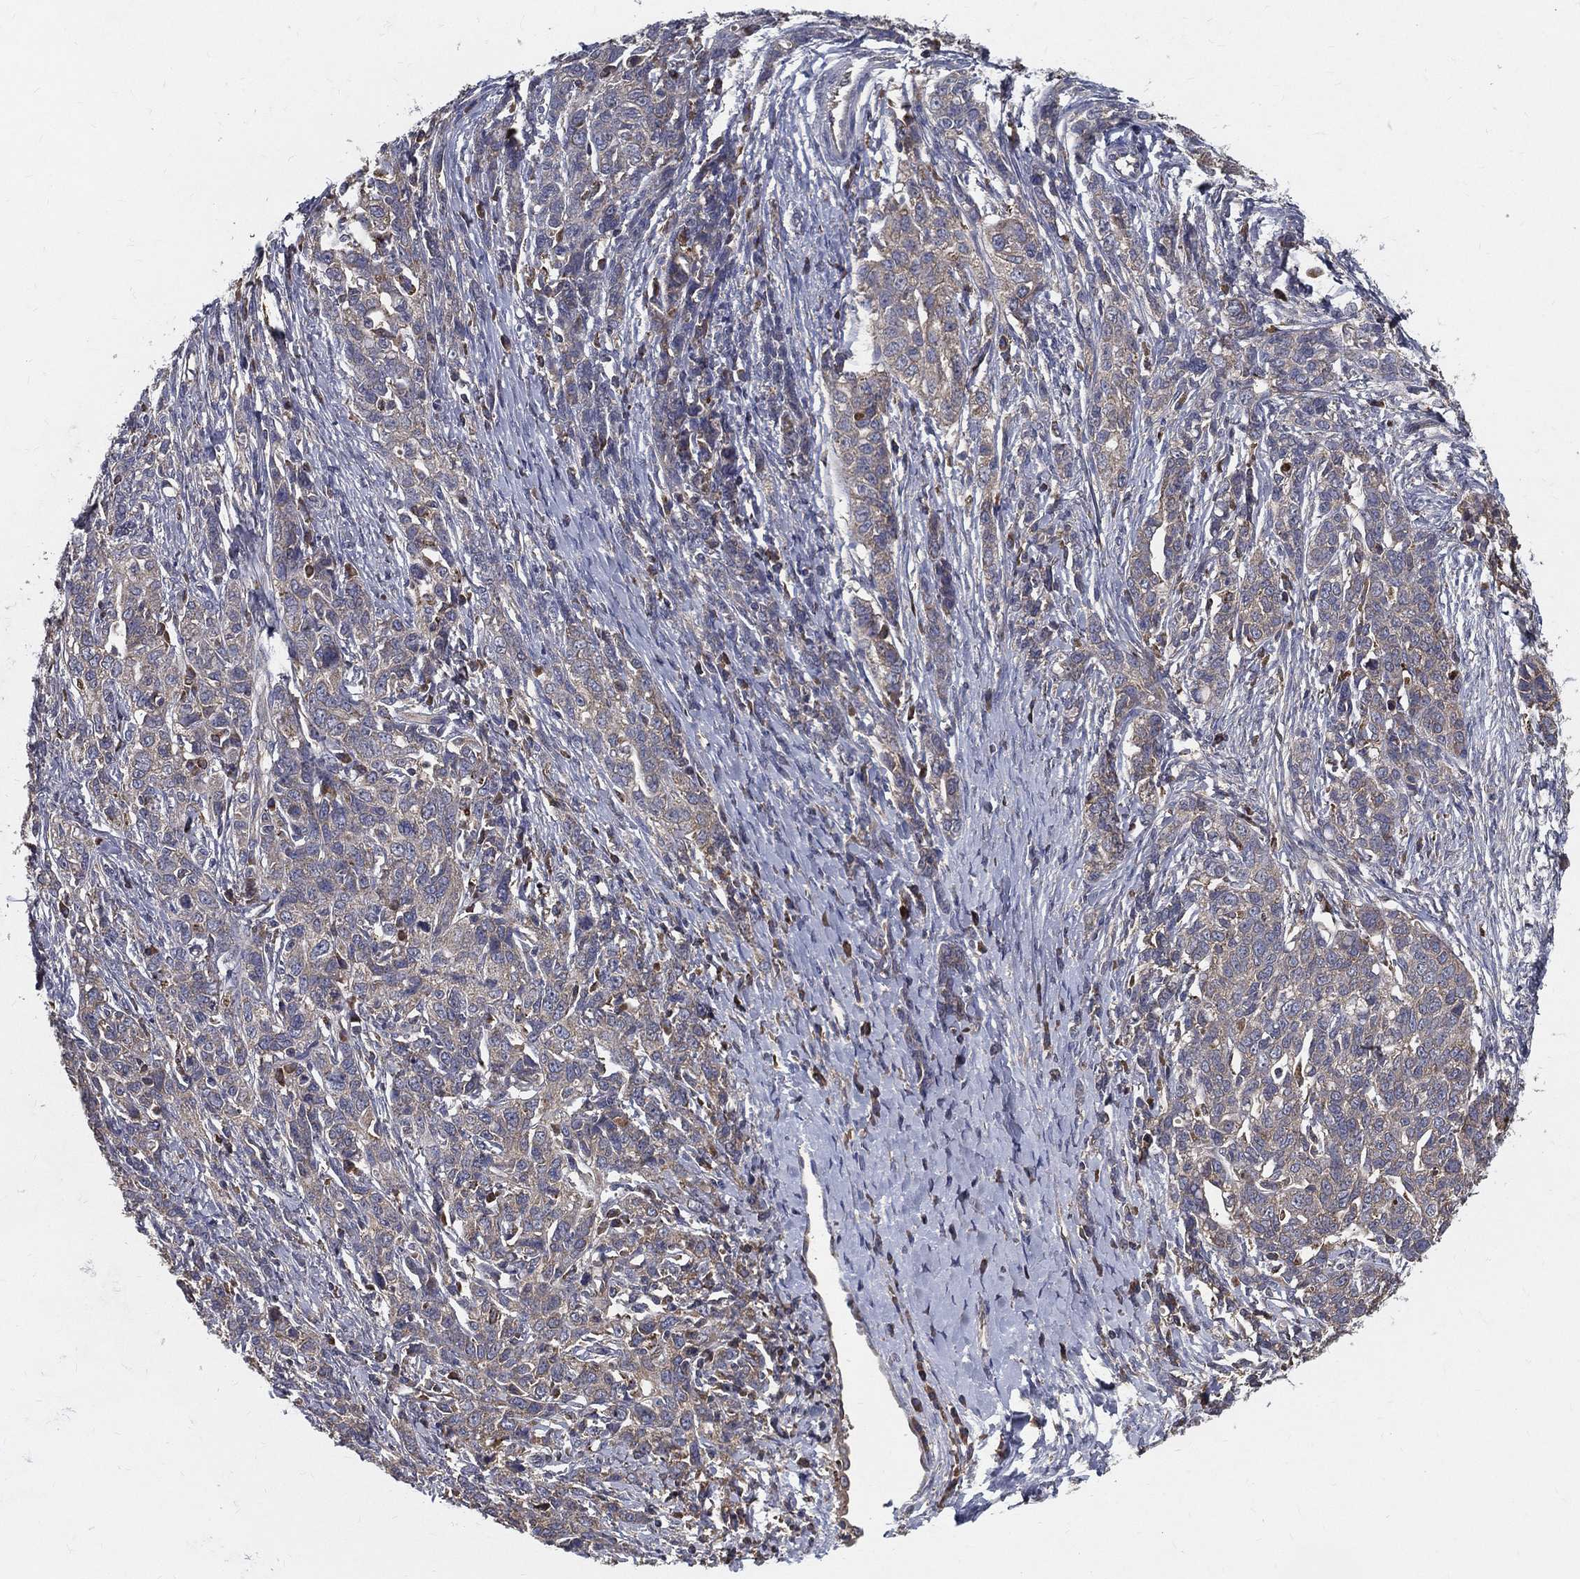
{"staining": {"intensity": "weak", "quantity": "25%-75%", "location": "cytoplasmic/membranous"}, "tissue": "ovarian cancer", "cell_type": "Tumor cells", "image_type": "cancer", "snomed": [{"axis": "morphology", "description": "Cystadenocarcinoma, serous, NOS"}, {"axis": "topography", "description": "Ovary"}], "caption": "IHC photomicrograph of human serous cystadenocarcinoma (ovarian) stained for a protein (brown), which shows low levels of weak cytoplasmic/membranous positivity in about 25%-75% of tumor cells.", "gene": "MT-ND1", "patient": {"sex": "female", "age": 71}}